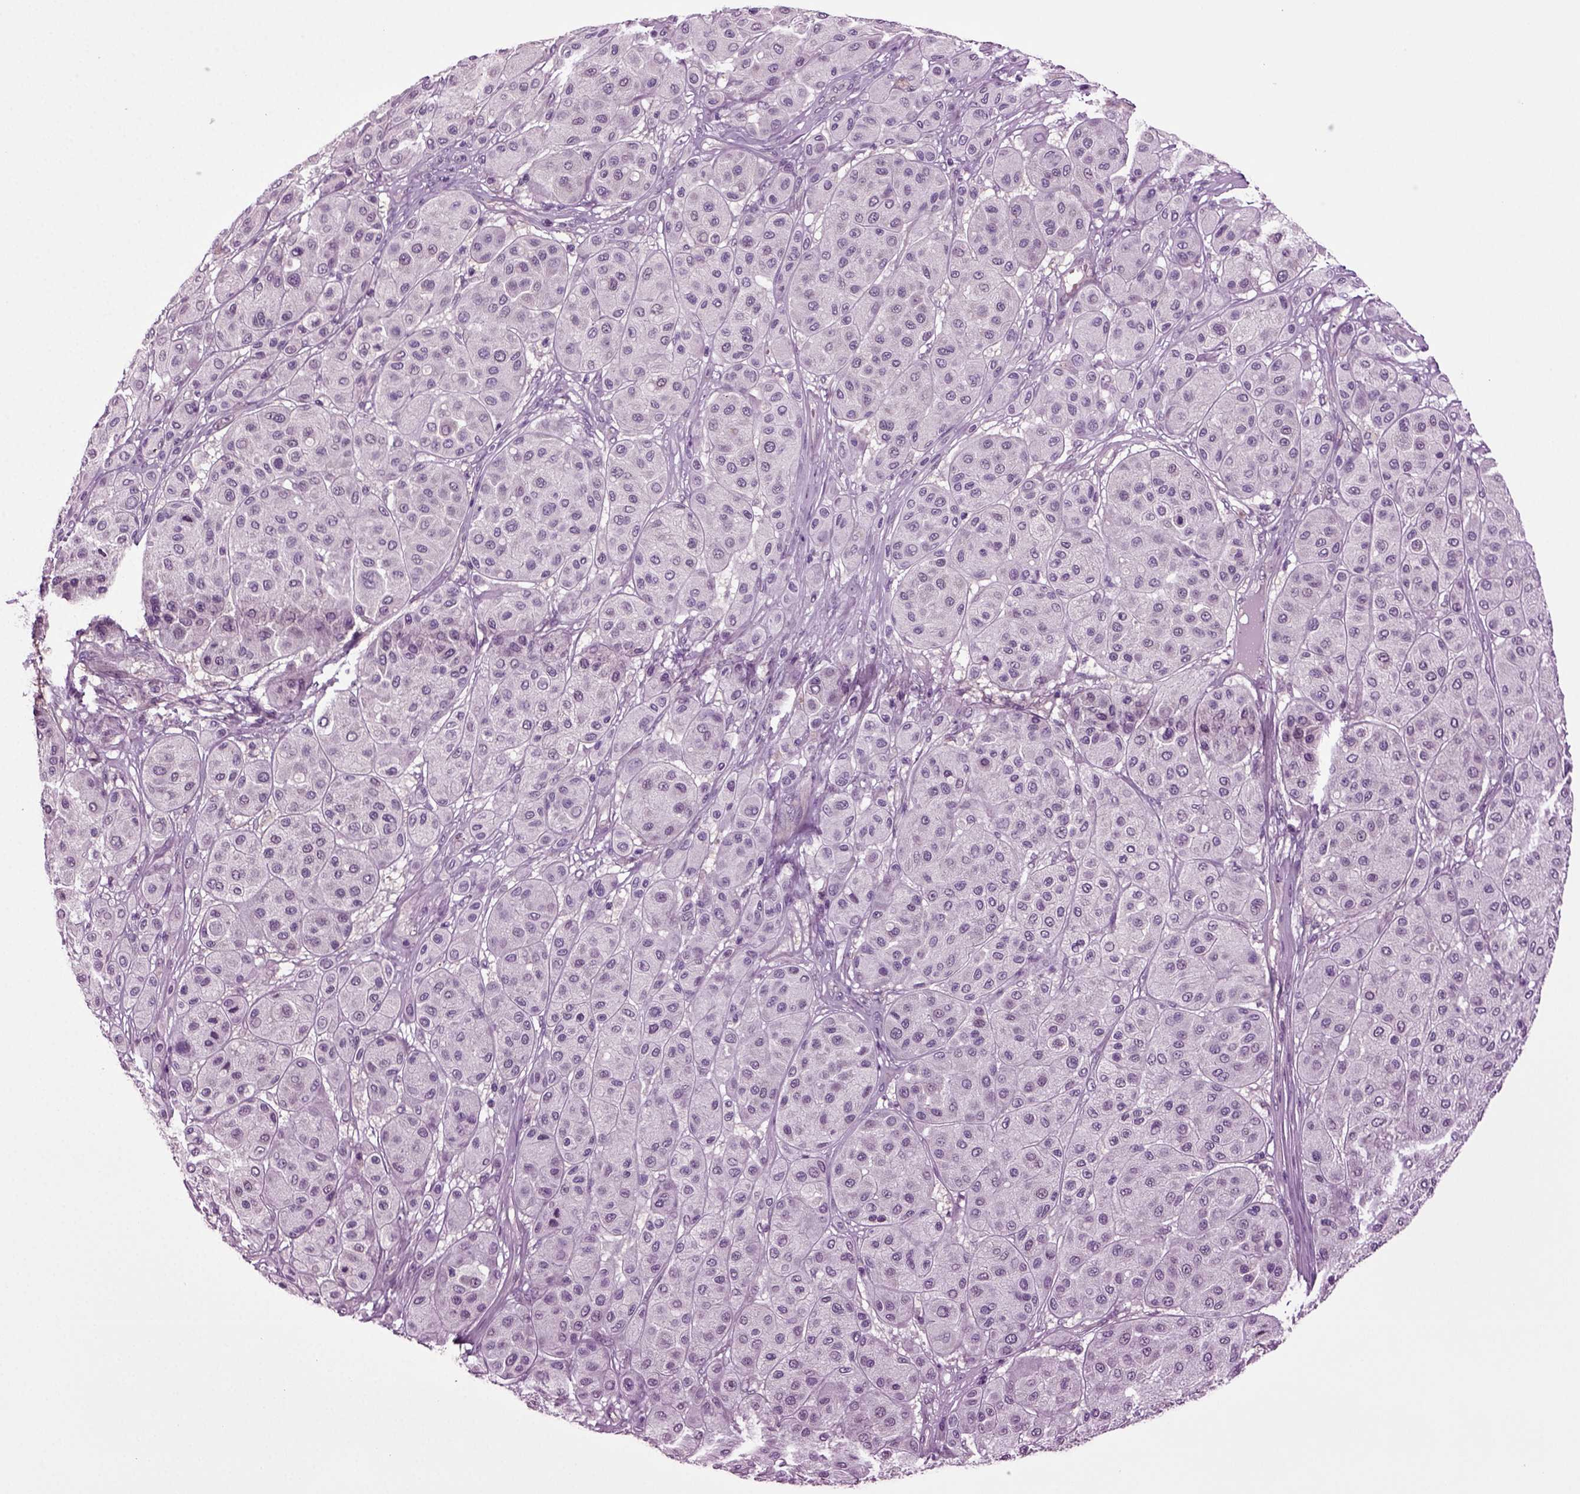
{"staining": {"intensity": "negative", "quantity": "none", "location": "none"}, "tissue": "melanoma", "cell_type": "Tumor cells", "image_type": "cancer", "snomed": [{"axis": "morphology", "description": "Malignant melanoma, Metastatic site"}, {"axis": "topography", "description": "Smooth muscle"}], "caption": "High magnification brightfield microscopy of malignant melanoma (metastatic site) stained with DAB (3,3'-diaminobenzidine) (brown) and counterstained with hematoxylin (blue): tumor cells show no significant staining.", "gene": "PLCH2", "patient": {"sex": "male", "age": 41}}